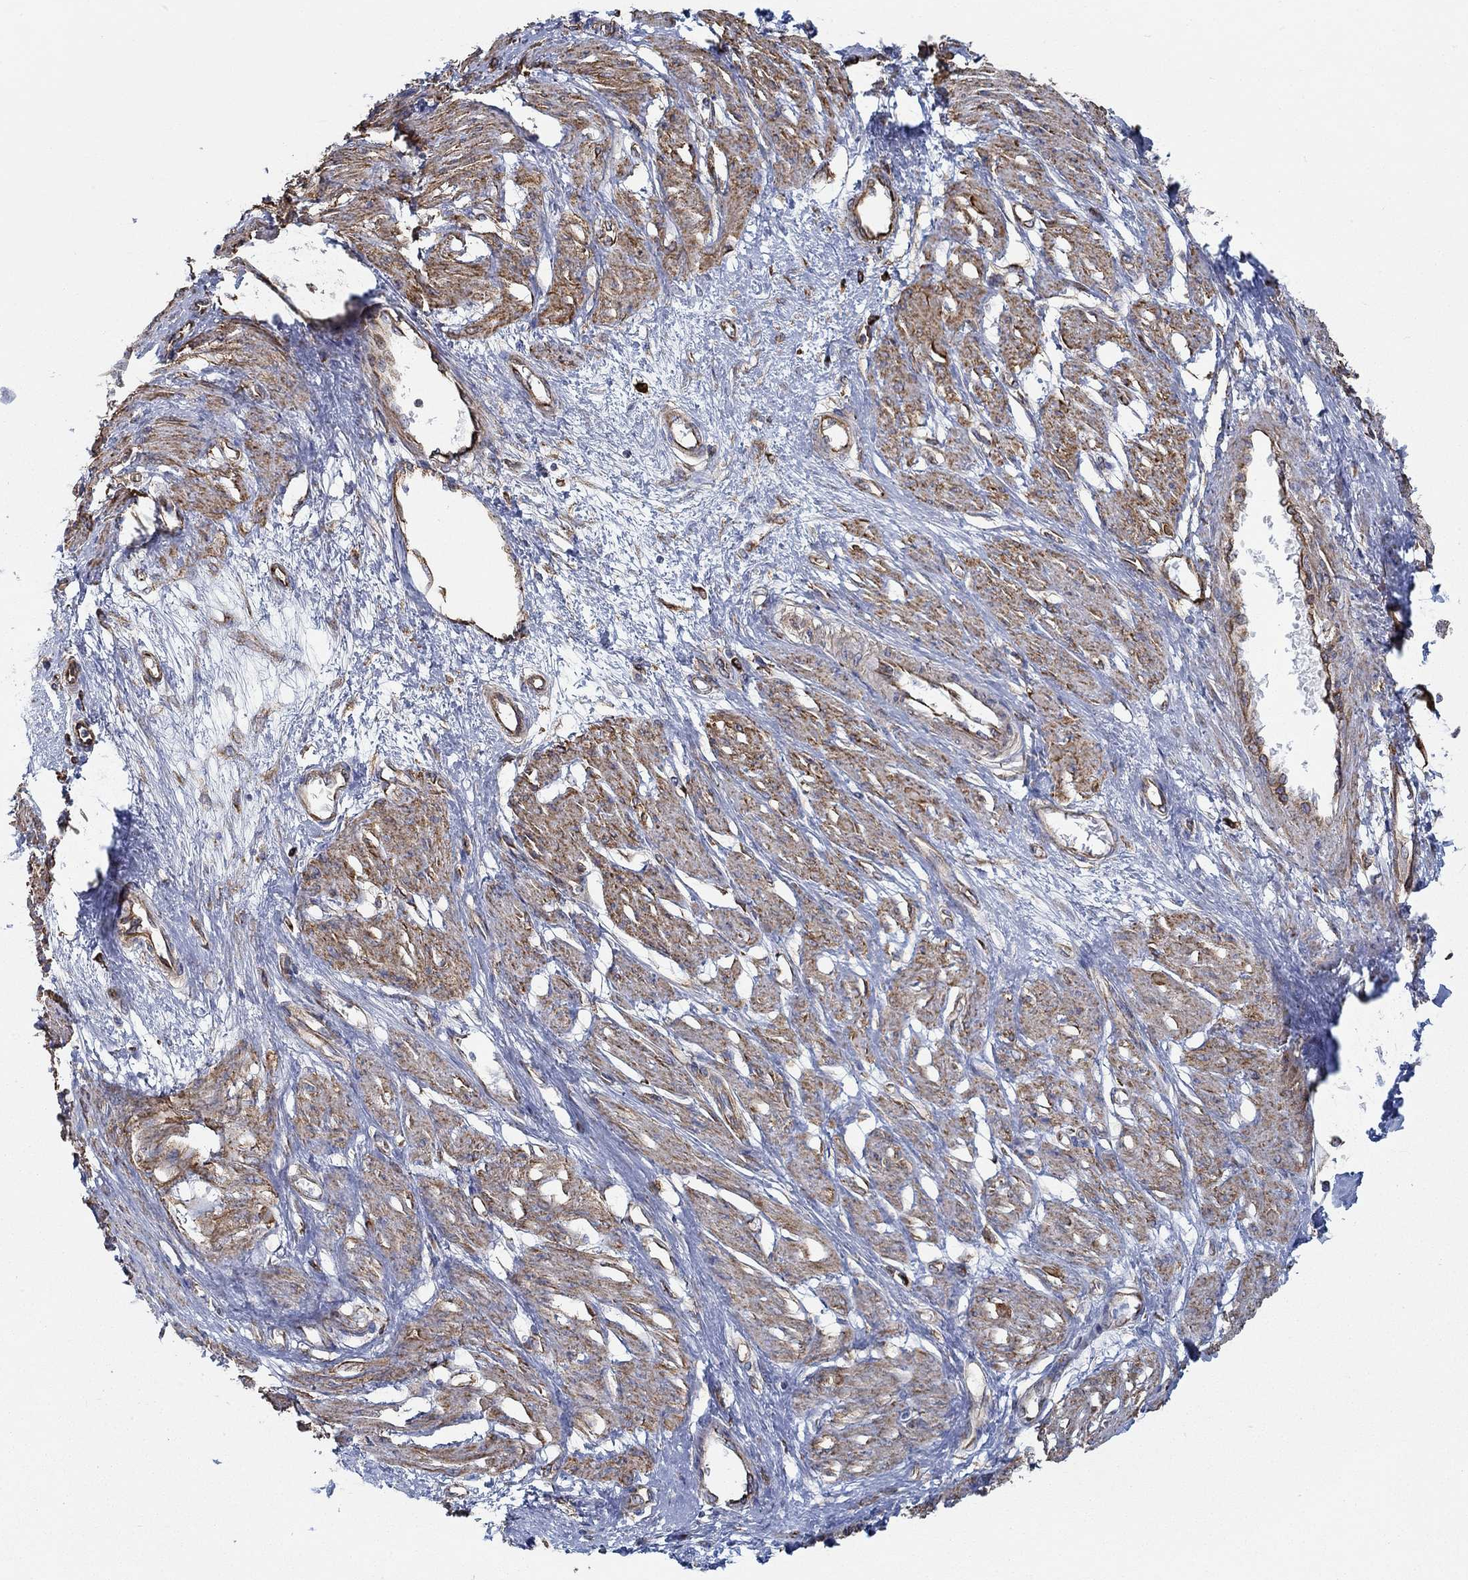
{"staining": {"intensity": "moderate", "quantity": "25%-75%", "location": "cytoplasmic/membranous"}, "tissue": "smooth muscle", "cell_type": "Smooth muscle cells", "image_type": "normal", "snomed": [{"axis": "morphology", "description": "Normal tissue, NOS"}, {"axis": "topography", "description": "Smooth muscle"}, {"axis": "topography", "description": "Uterus"}], "caption": "An IHC photomicrograph of normal tissue is shown. Protein staining in brown highlights moderate cytoplasmic/membranous positivity in smooth muscle within smooth muscle cells. (Brightfield microscopy of DAB IHC at high magnification).", "gene": "STC2", "patient": {"sex": "female", "age": 39}}